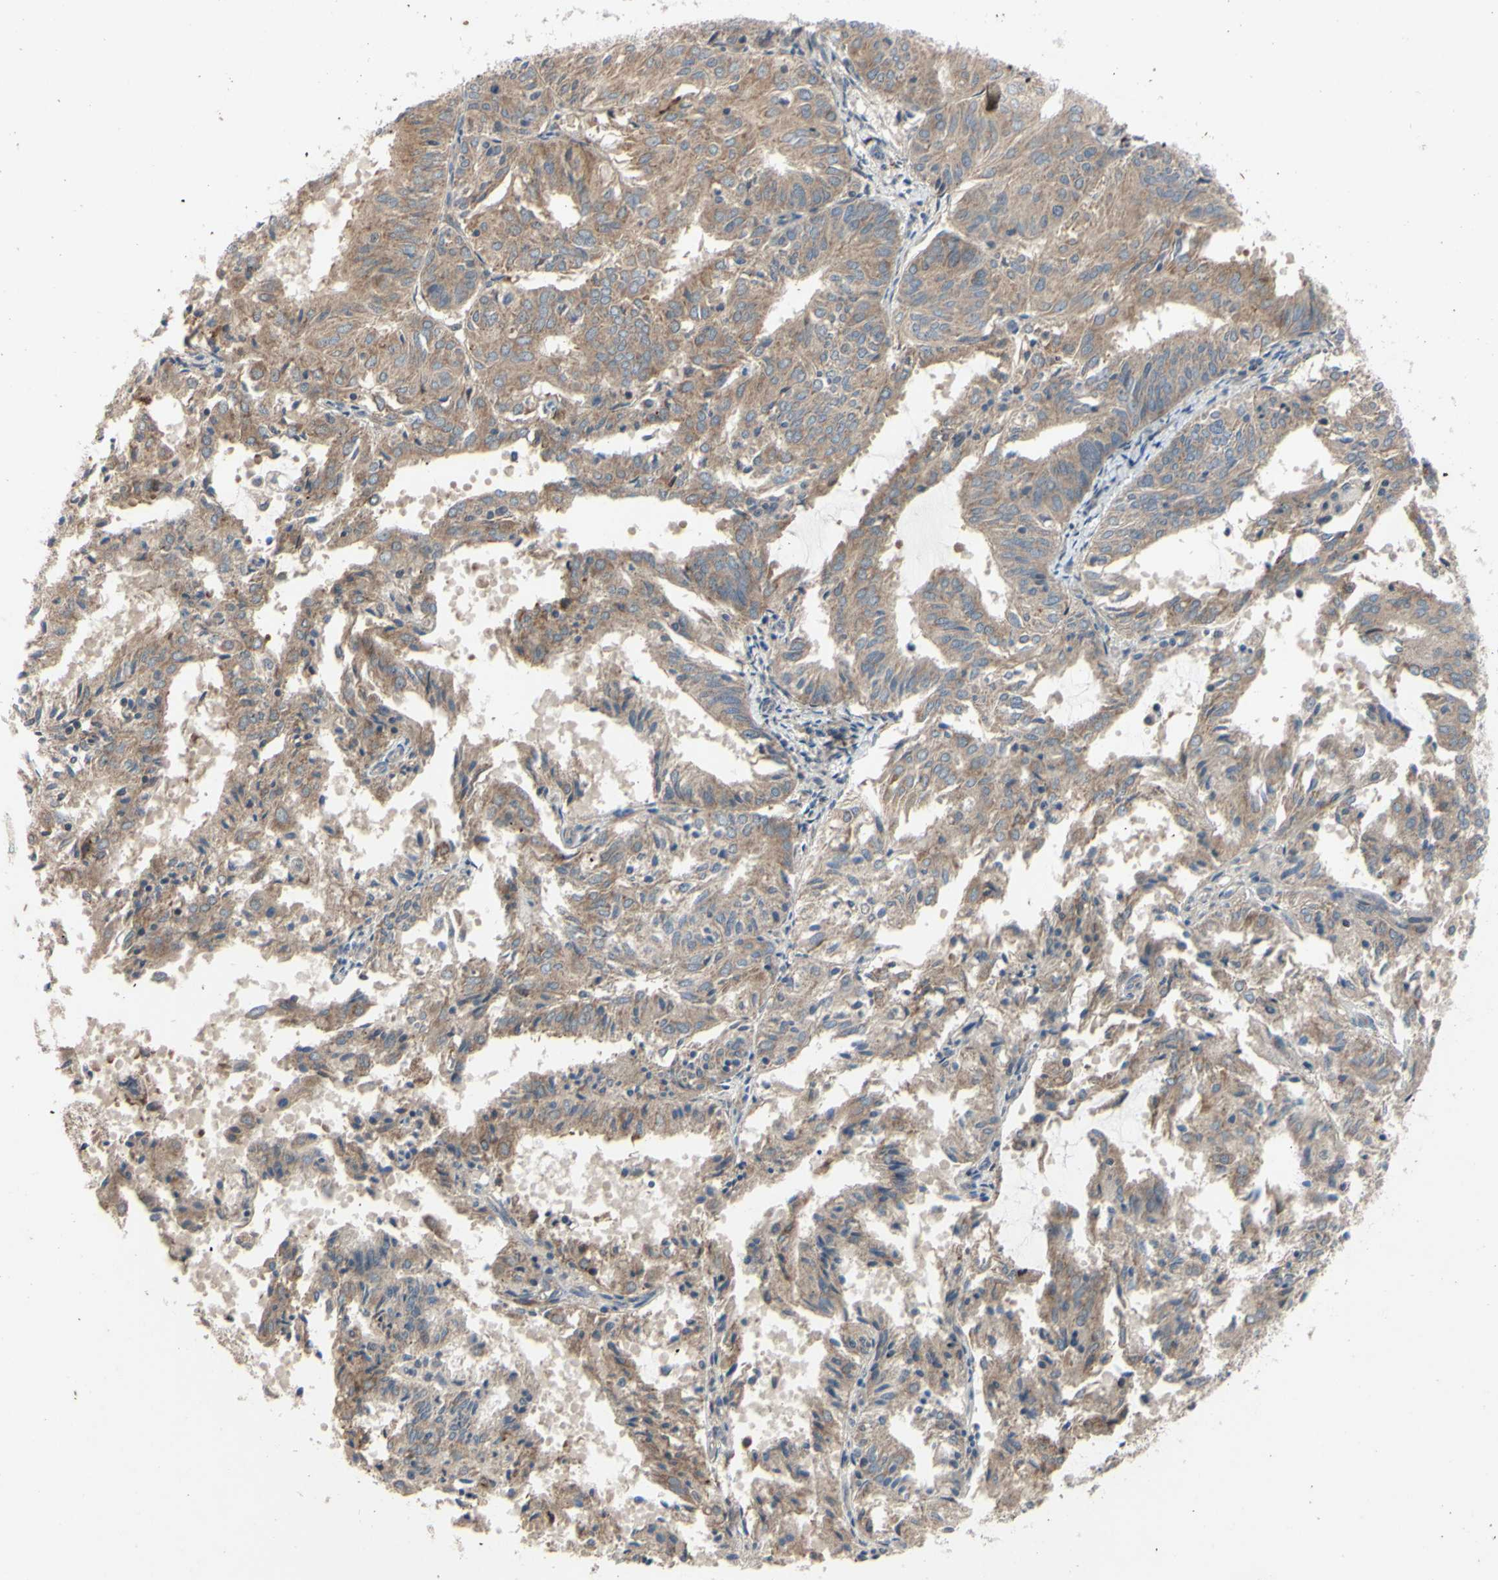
{"staining": {"intensity": "moderate", "quantity": ">75%", "location": "cytoplasmic/membranous"}, "tissue": "endometrial cancer", "cell_type": "Tumor cells", "image_type": "cancer", "snomed": [{"axis": "morphology", "description": "Adenocarcinoma, NOS"}, {"axis": "topography", "description": "Uterus"}], "caption": "This is an image of immunohistochemistry (IHC) staining of adenocarcinoma (endometrial), which shows moderate staining in the cytoplasmic/membranous of tumor cells.", "gene": "XIAP", "patient": {"sex": "female", "age": 60}}